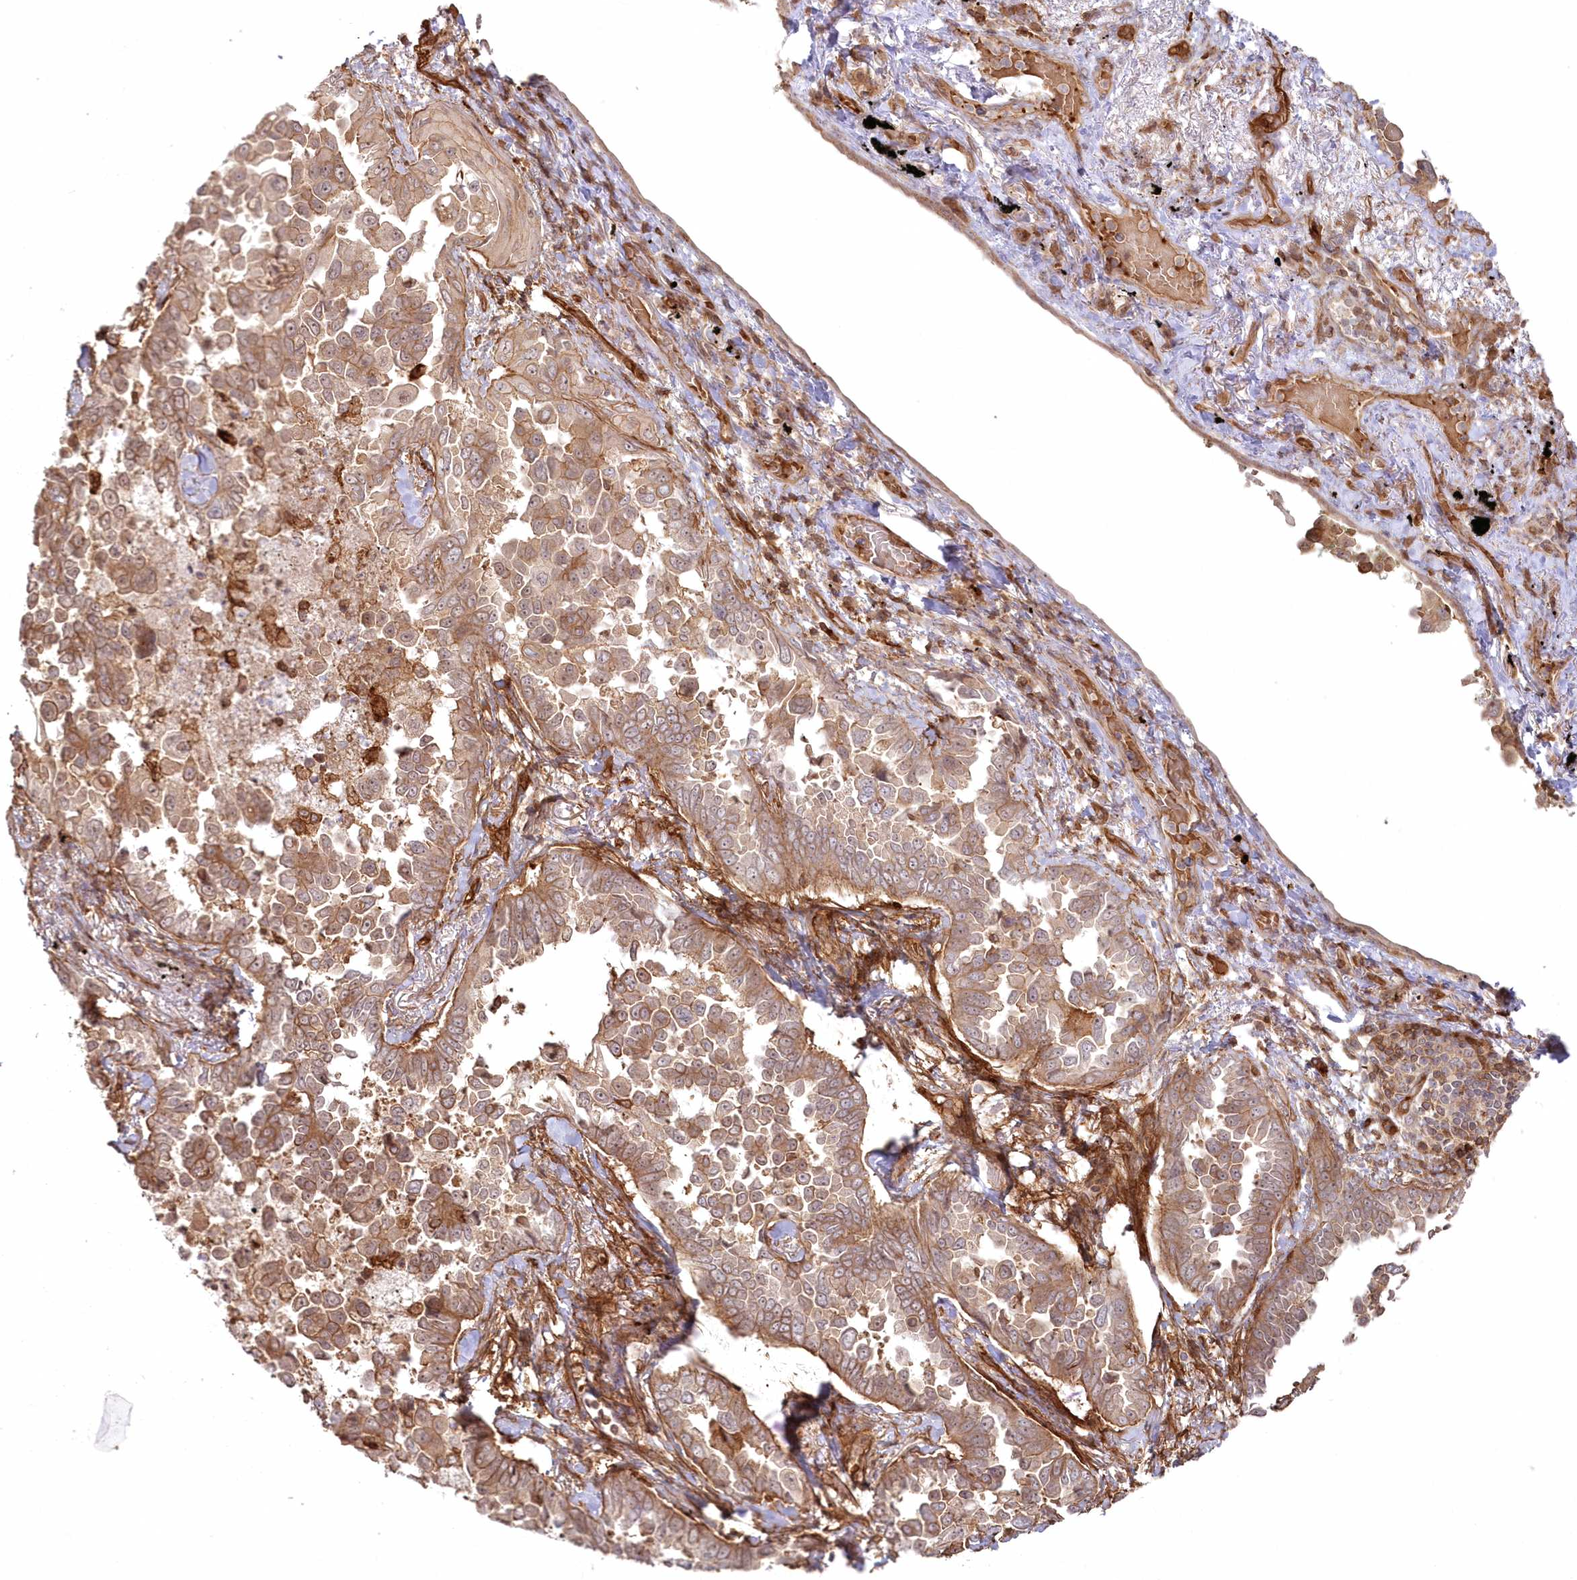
{"staining": {"intensity": "moderate", "quantity": ">75%", "location": "cytoplasmic/membranous"}, "tissue": "lung cancer", "cell_type": "Tumor cells", "image_type": "cancer", "snomed": [{"axis": "morphology", "description": "Adenocarcinoma, NOS"}, {"axis": "topography", "description": "Lung"}], "caption": "About >75% of tumor cells in human lung adenocarcinoma show moderate cytoplasmic/membranous protein positivity as visualized by brown immunohistochemical staining.", "gene": "RGCC", "patient": {"sex": "female", "age": 67}}